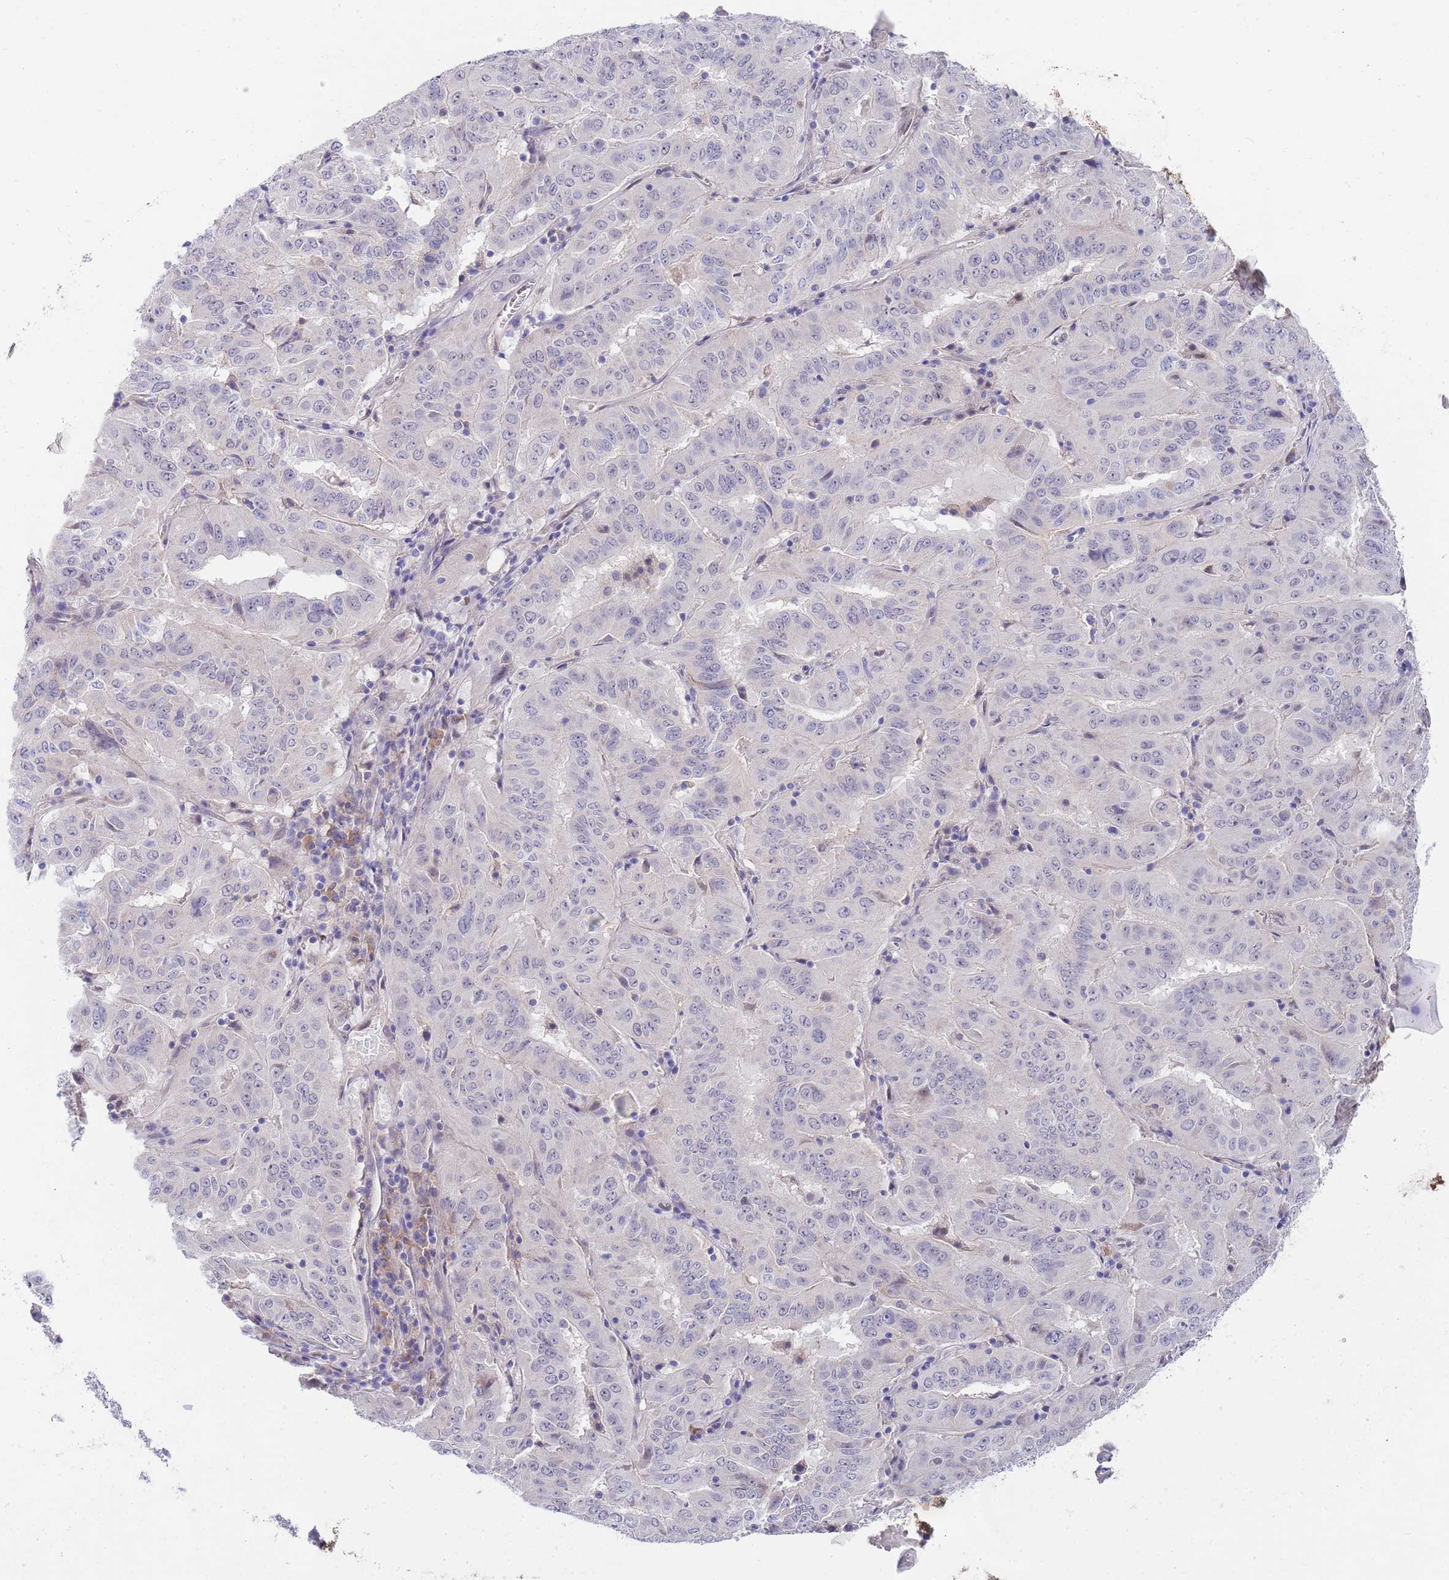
{"staining": {"intensity": "negative", "quantity": "none", "location": "none"}, "tissue": "pancreatic cancer", "cell_type": "Tumor cells", "image_type": "cancer", "snomed": [{"axis": "morphology", "description": "Adenocarcinoma, NOS"}, {"axis": "topography", "description": "Pancreas"}], "caption": "Immunohistochemistry image of pancreatic cancer (adenocarcinoma) stained for a protein (brown), which reveals no expression in tumor cells.", "gene": "NLRP6", "patient": {"sex": "male", "age": 63}}